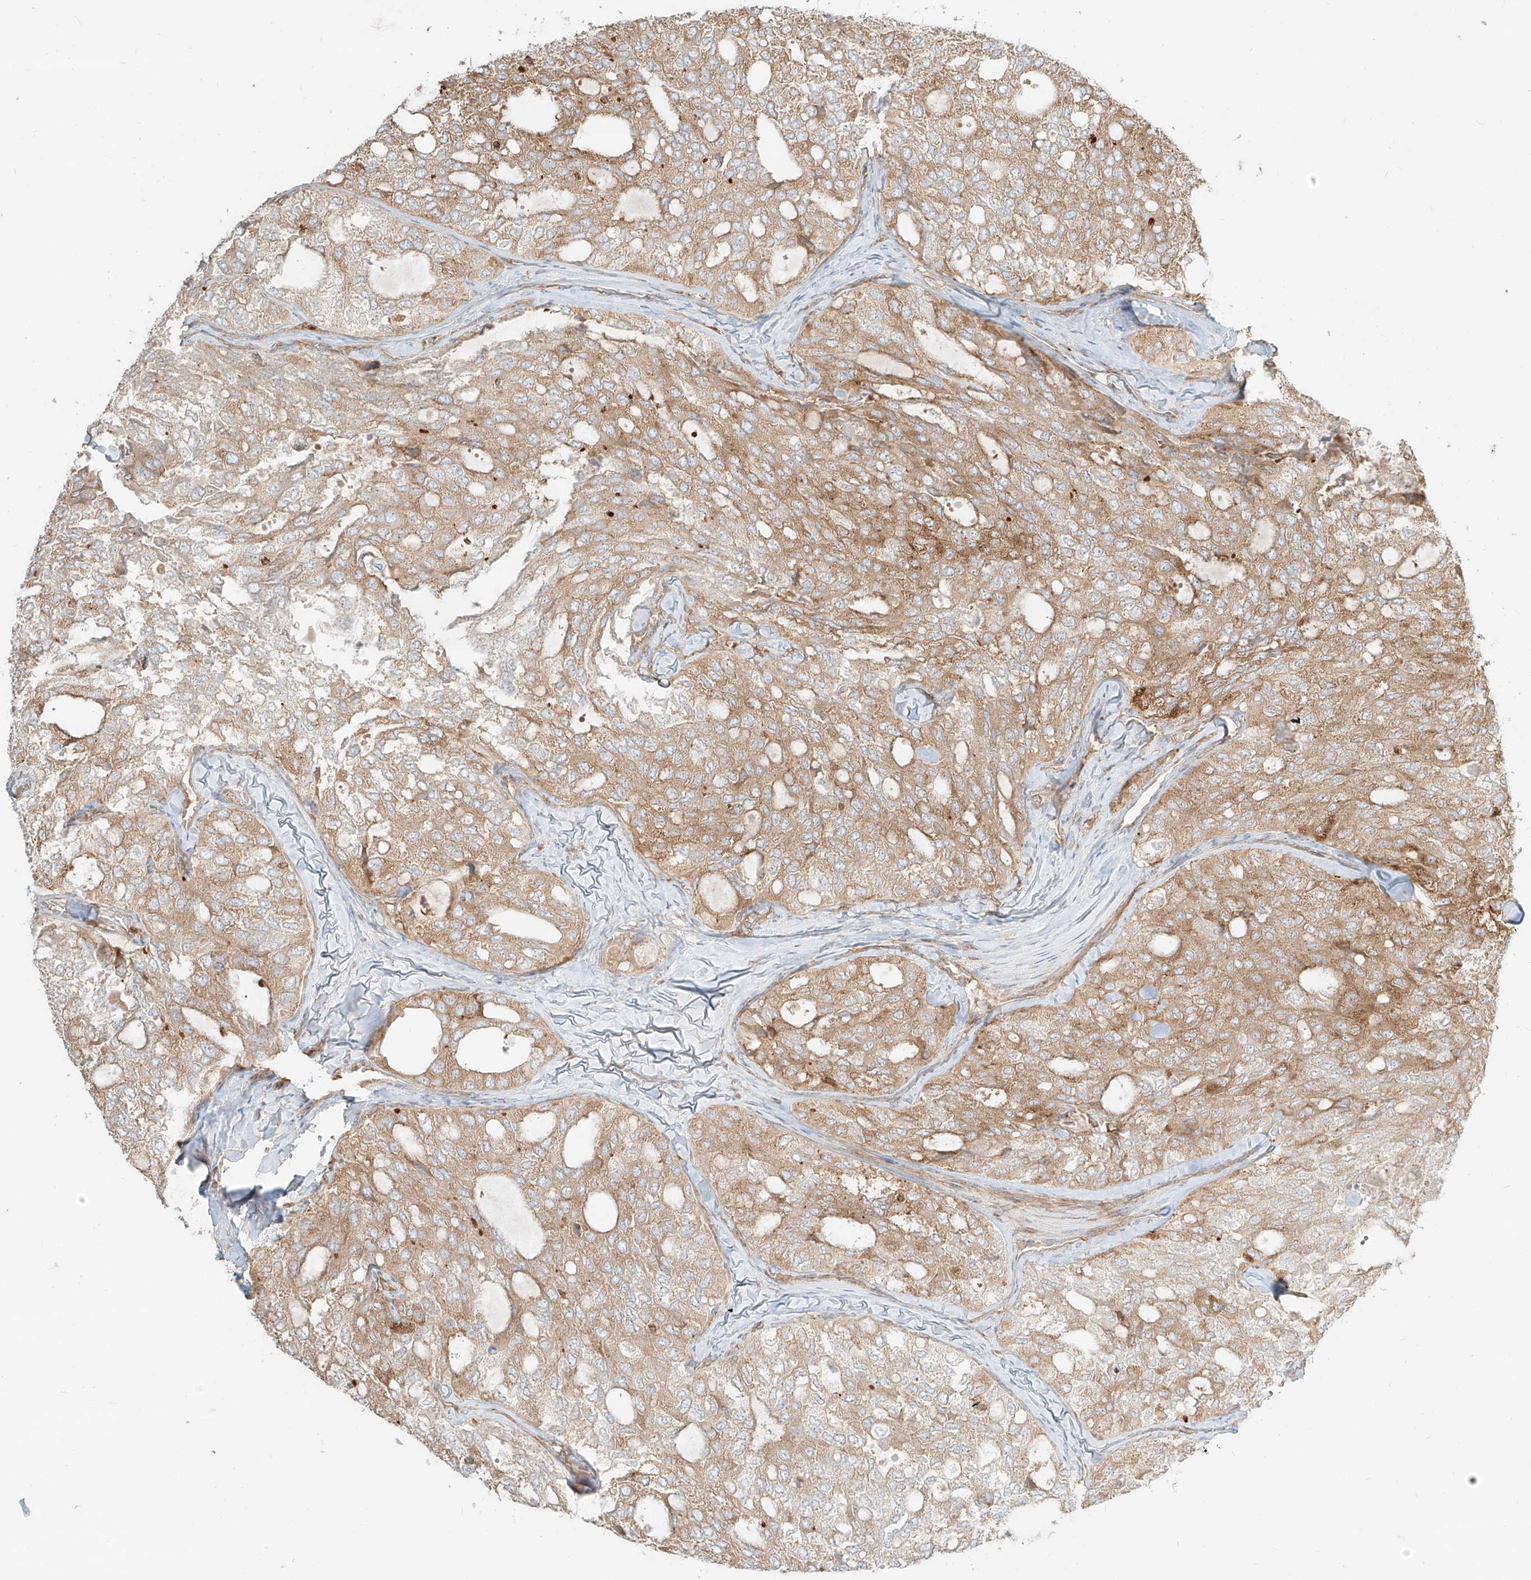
{"staining": {"intensity": "moderate", "quantity": ">75%", "location": "cytoplasmic/membranous"}, "tissue": "thyroid cancer", "cell_type": "Tumor cells", "image_type": "cancer", "snomed": [{"axis": "morphology", "description": "Follicular adenoma carcinoma, NOS"}, {"axis": "topography", "description": "Thyroid gland"}], "caption": "A photomicrograph of human thyroid cancer stained for a protein demonstrates moderate cytoplasmic/membranous brown staining in tumor cells.", "gene": "CCDC115", "patient": {"sex": "male", "age": 75}}